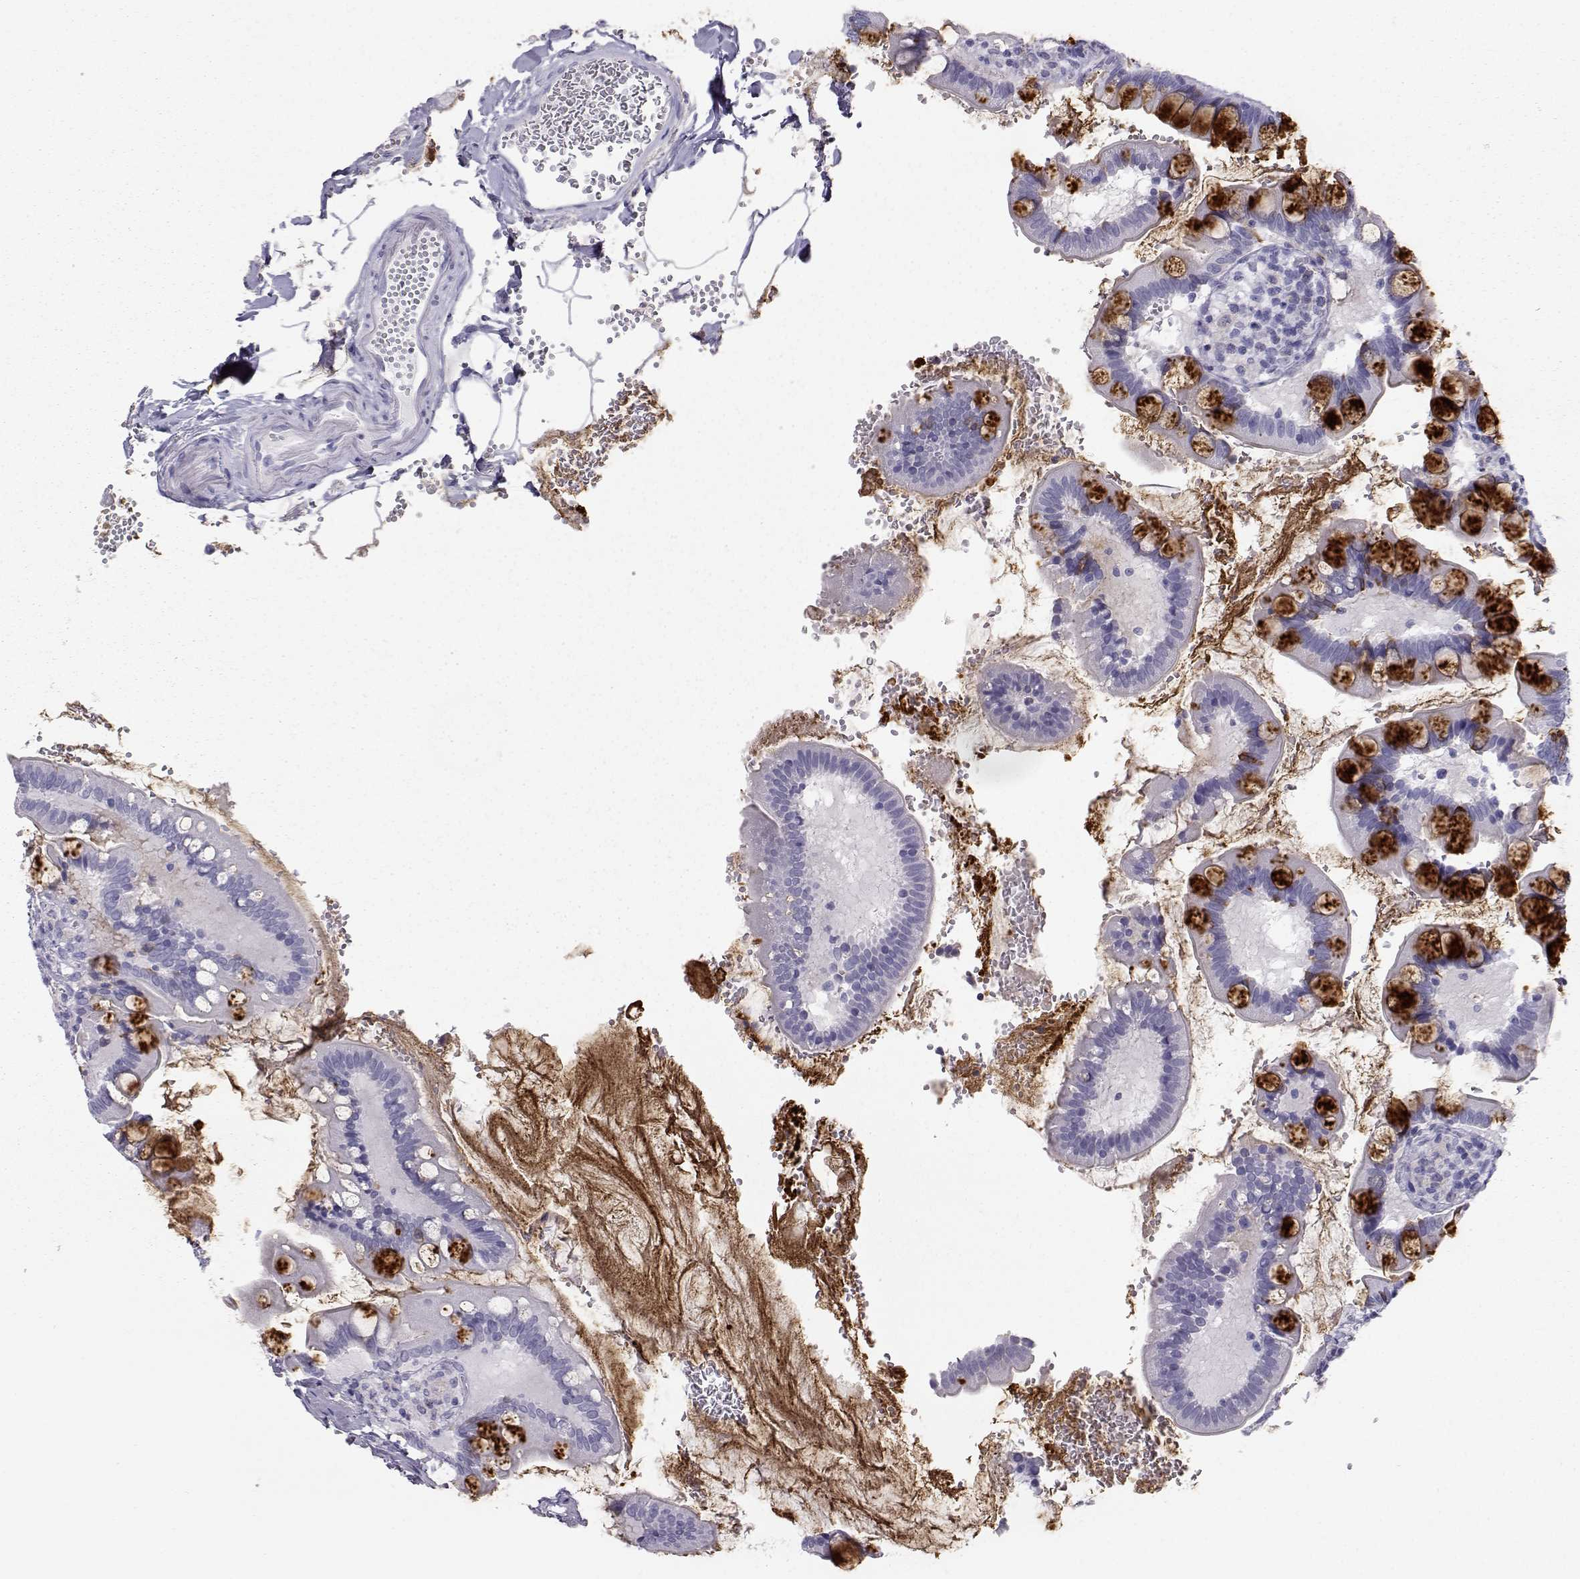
{"staining": {"intensity": "strong", "quantity": "<25%", "location": "cytoplasmic/membranous"}, "tissue": "small intestine", "cell_type": "Glandular cells", "image_type": "normal", "snomed": [{"axis": "morphology", "description": "Normal tissue, NOS"}, {"axis": "topography", "description": "Small intestine"}], "caption": "Immunohistochemical staining of normal small intestine reveals medium levels of strong cytoplasmic/membranous expression in about <25% of glandular cells.", "gene": "ITLN1", "patient": {"sex": "female", "age": 56}}